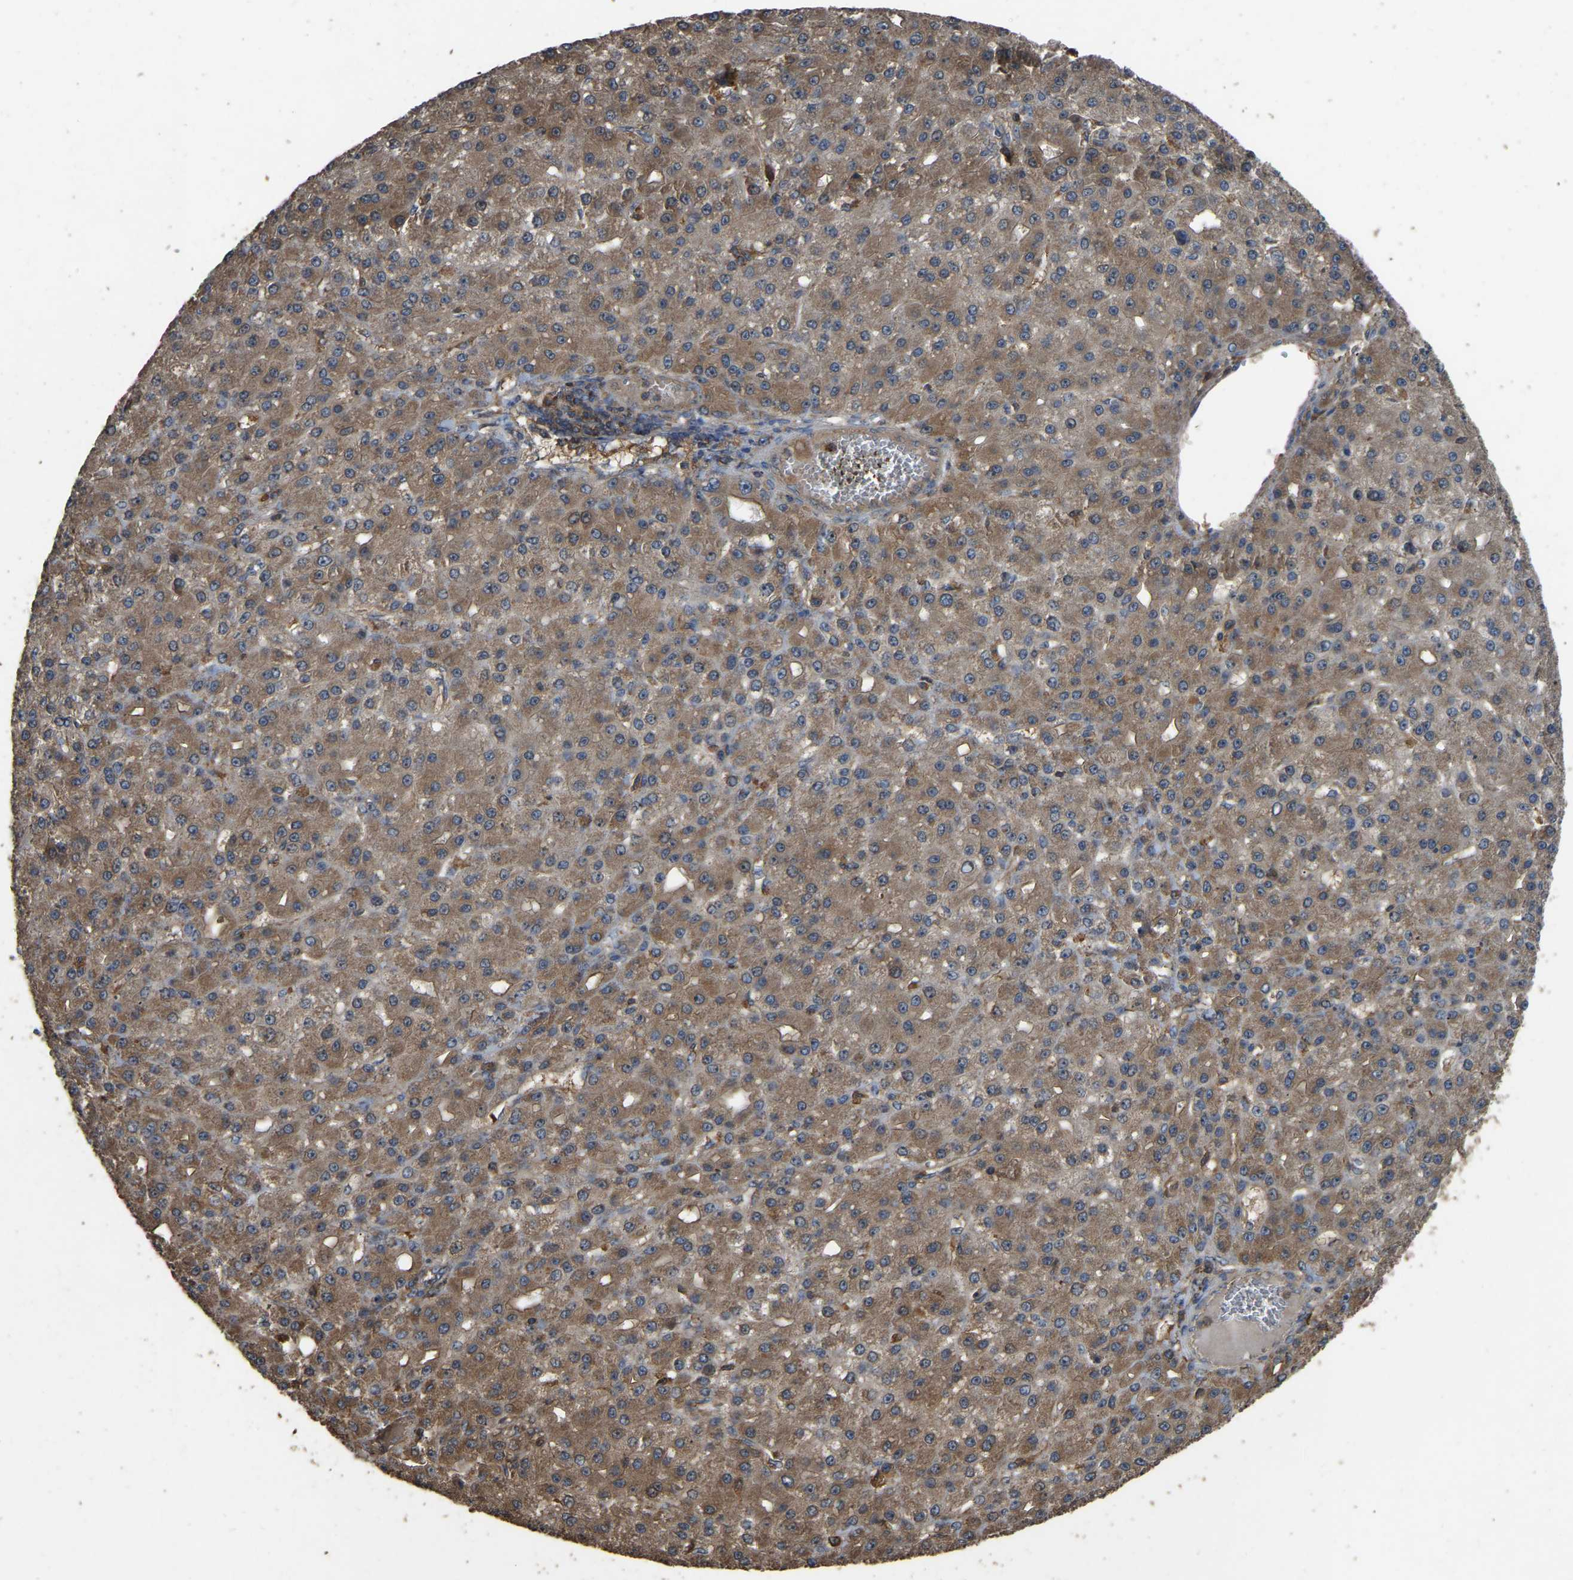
{"staining": {"intensity": "moderate", "quantity": "25%-75%", "location": "cytoplasmic/membranous"}, "tissue": "liver cancer", "cell_type": "Tumor cells", "image_type": "cancer", "snomed": [{"axis": "morphology", "description": "Carcinoma, Hepatocellular, NOS"}, {"axis": "topography", "description": "Liver"}], "caption": "The micrograph displays immunohistochemical staining of liver cancer (hepatocellular carcinoma). There is moderate cytoplasmic/membranous positivity is appreciated in approximately 25%-75% of tumor cells. (IHC, brightfield microscopy, high magnification).", "gene": "FHIT", "patient": {"sex": "male", "age": 67}}